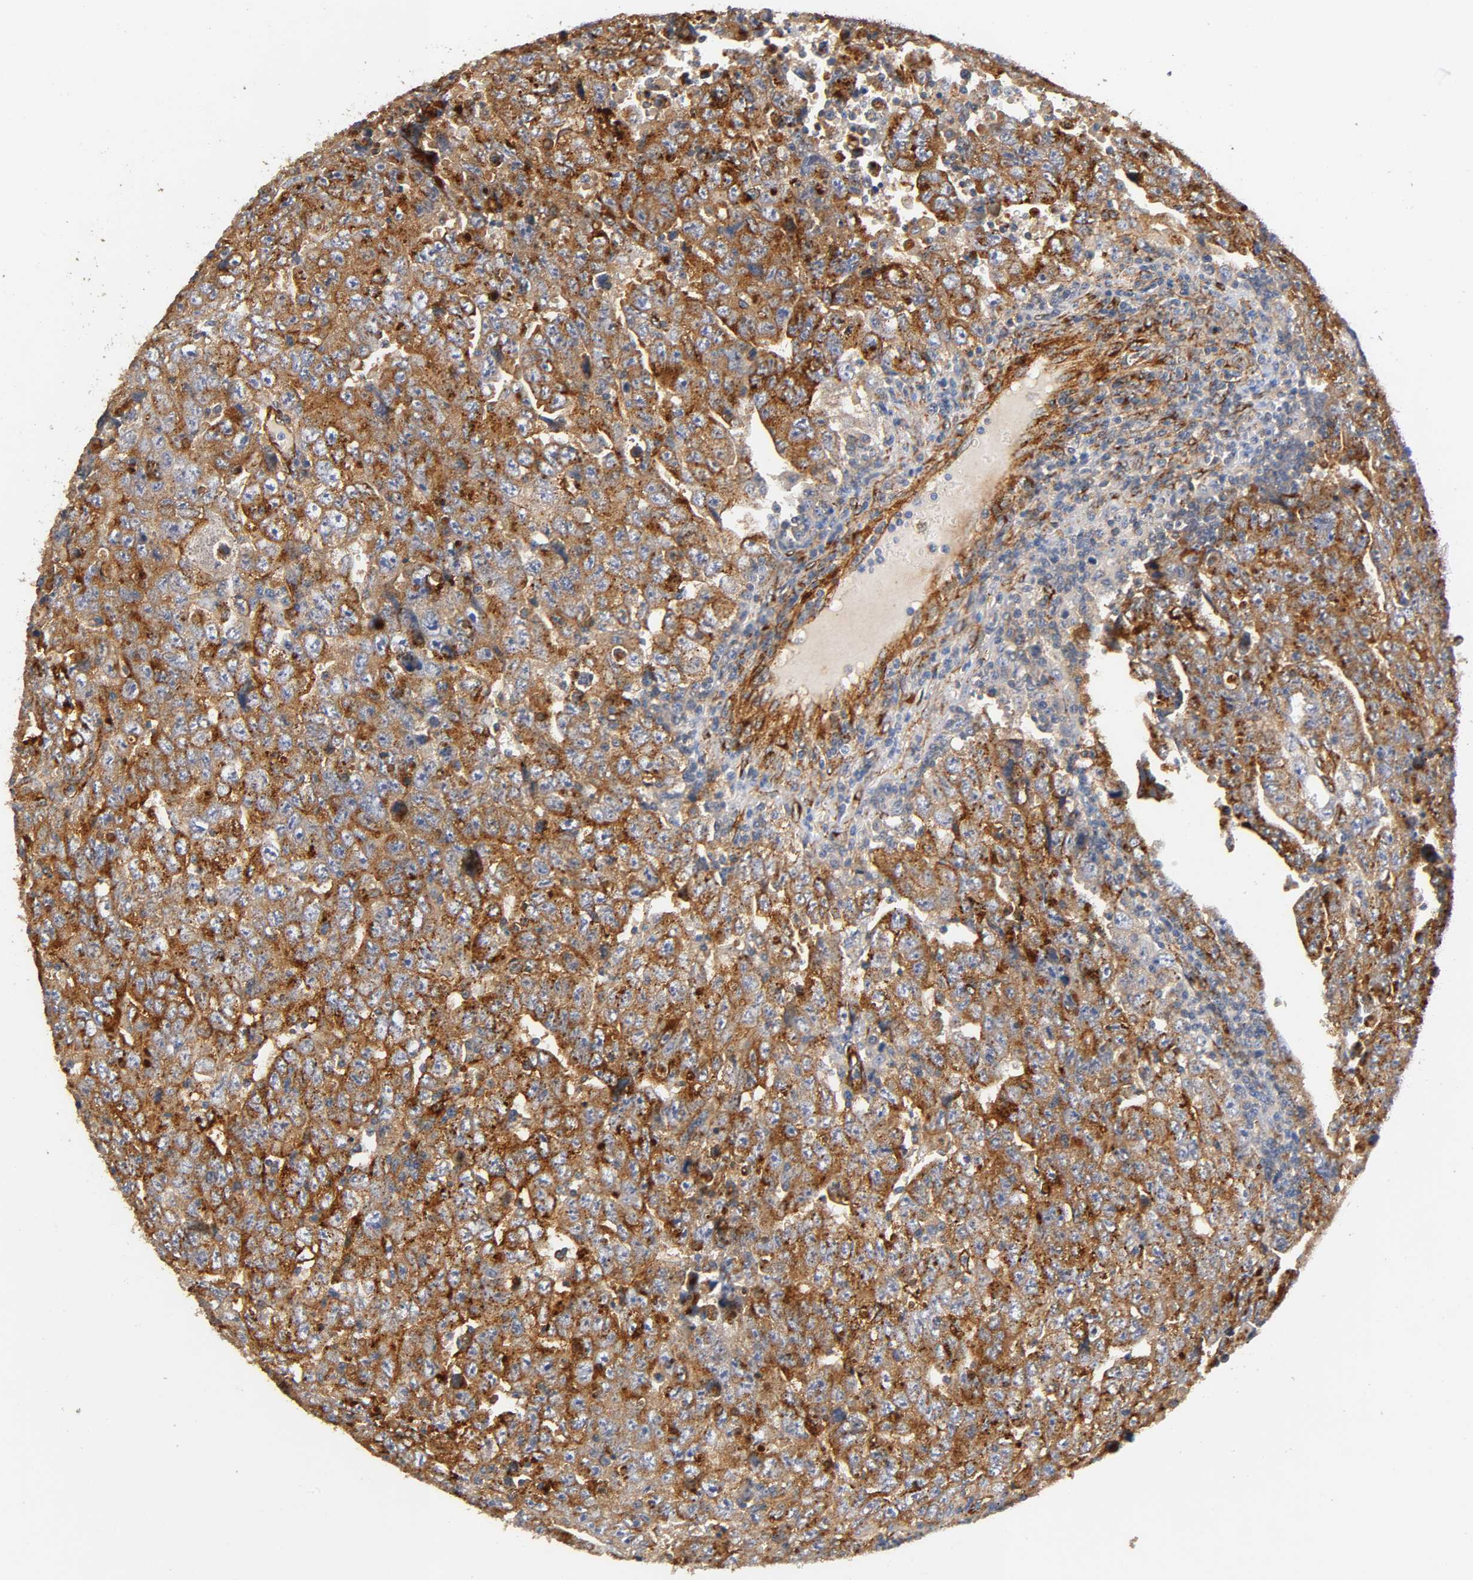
{"staining": {"intensity": "strong", "quantity": ">75%", "location": "cytoplasmic/membranous"}, "tissue": "testis cancer", "cell_type": "Tumor cells", "image_type": "cancer", "snomed": [{"axis": "morphology", "description": "Carcinoma, Embryonal, NOS"}, {"axis": "topography", "description": "Testis"}], "caption": "IHC photomicrograph of human testis embryonal carcinoma stained for a protein (brown), which exhibits high levels of strong cytoplasmic/membranous positivity in about >75% of tumor cells.", "gene": "IFITM3", "patient": {"sex": "male", "age": 28}}